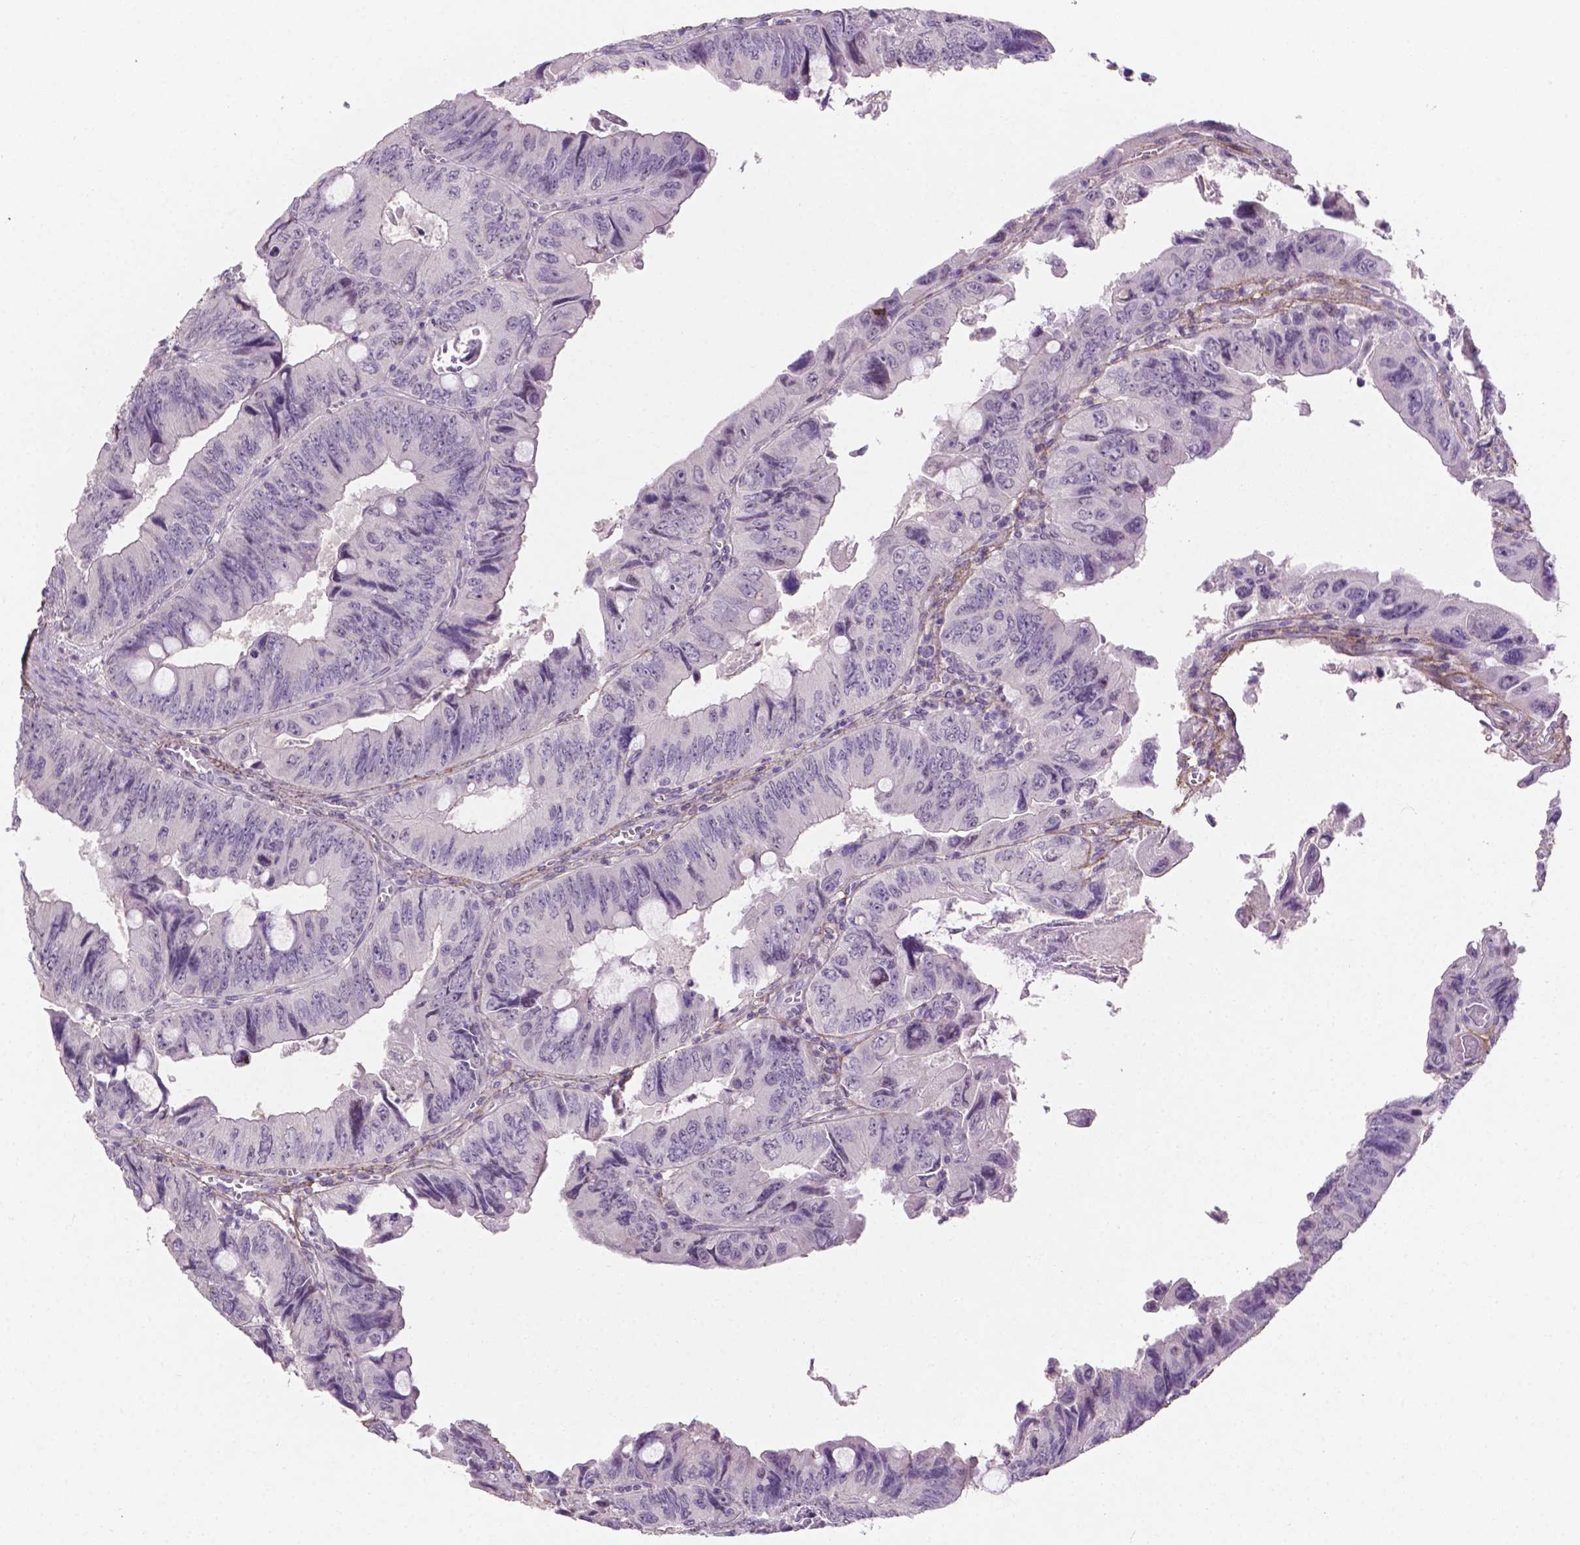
{"staining": {"intensity": "negative", "quantity": "none", "location": "none"}, "tissue": "colorectal cancer", "cell_type": "Tumor cells", "image_type": "cancer", "snomed": [{"axis": "morphology", "description": "Adenocarcinoma, NOS"}, {"axis": "topography", "description": "Colon"}], "caption": "Micrograph shows no protein expression in tumor cells of colorectal cancer tissue.", "gene": "DLG2", "patient": {"sex": "female", "age": 84}}